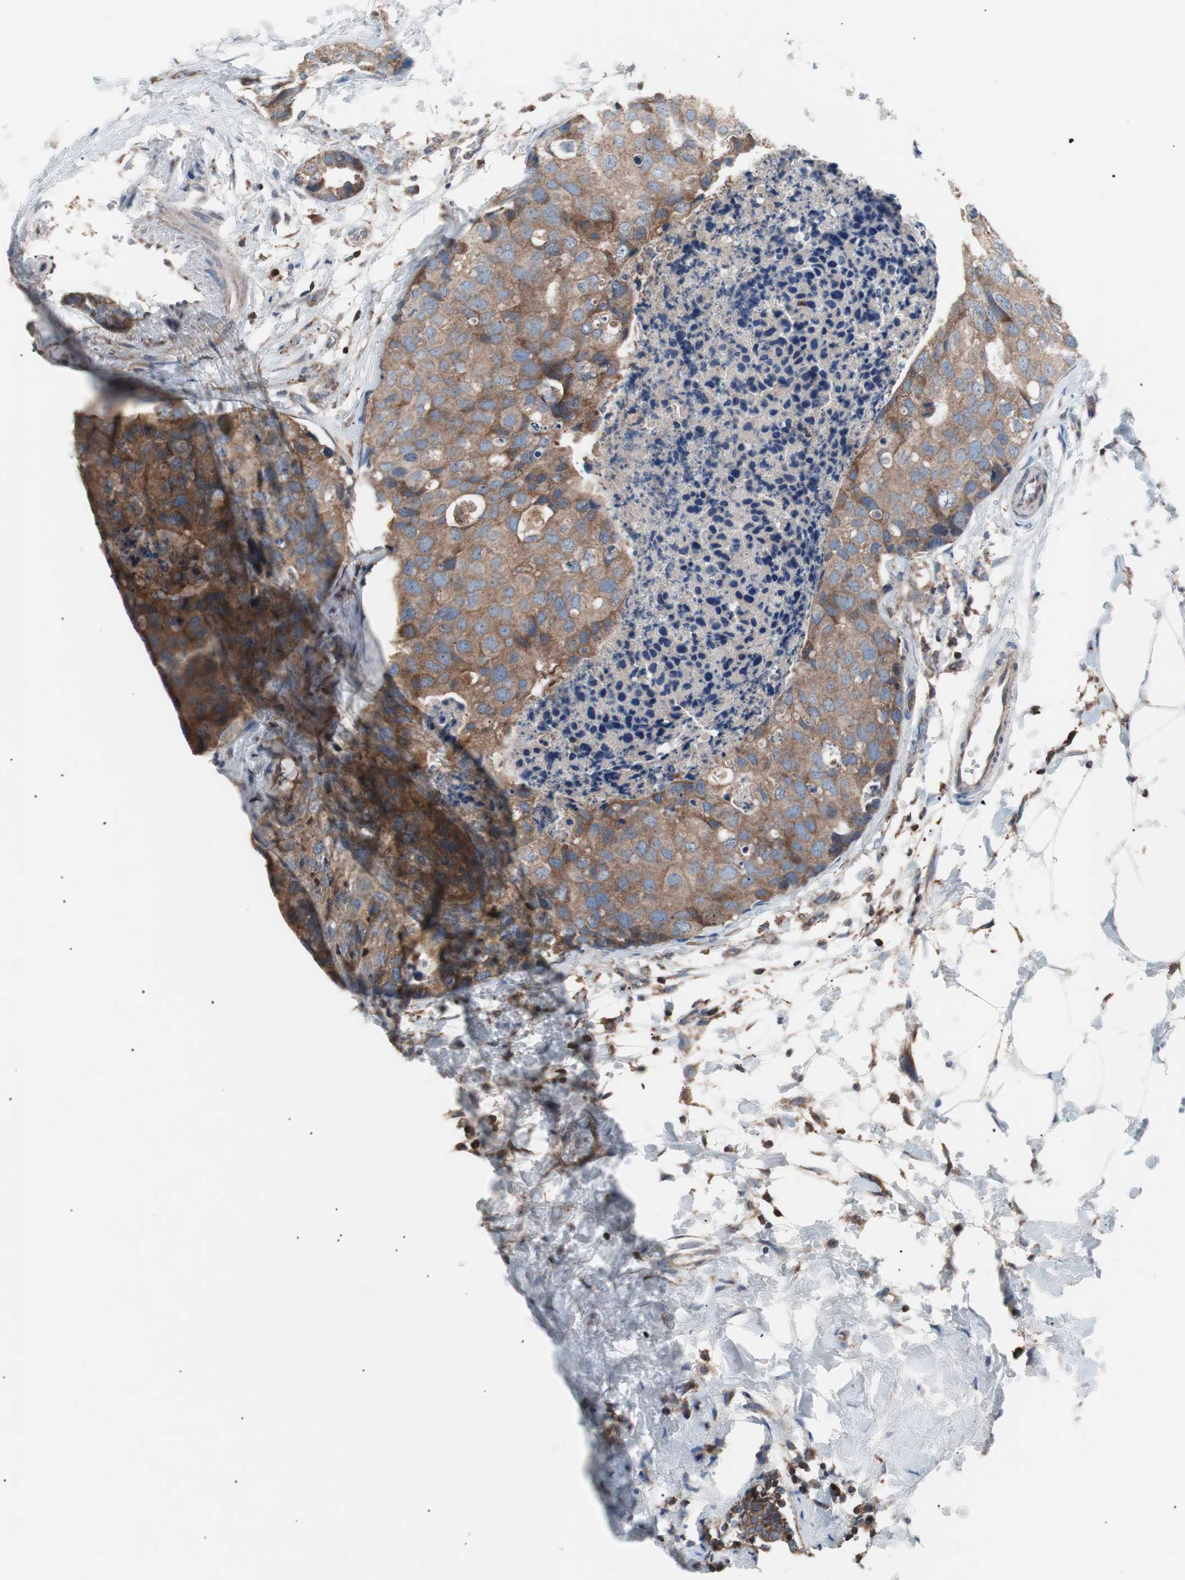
{"staining": {"intensity": "moderate", "quantity": ">75%", "location": "cytoplasmic/membranous"}, "tissue": "breast cancer", "cell_type": "Tumor cells", "image_type": "cancer", "snomed": [{"axis": "morphology", "description": "Normal tissue, NOS"}, {"axis": "morphology", "description": "Duct carcinoma"}, {"axis": "topography", "description": "Breast"}], "caption": "A brown stain highlights moderate cytoplasmic/membranous expression of a protein in intraductal carcinoma (breast) tumor cells.", "gene": "PIK3R1", "patient": {"sex": "female", "age": 50}}